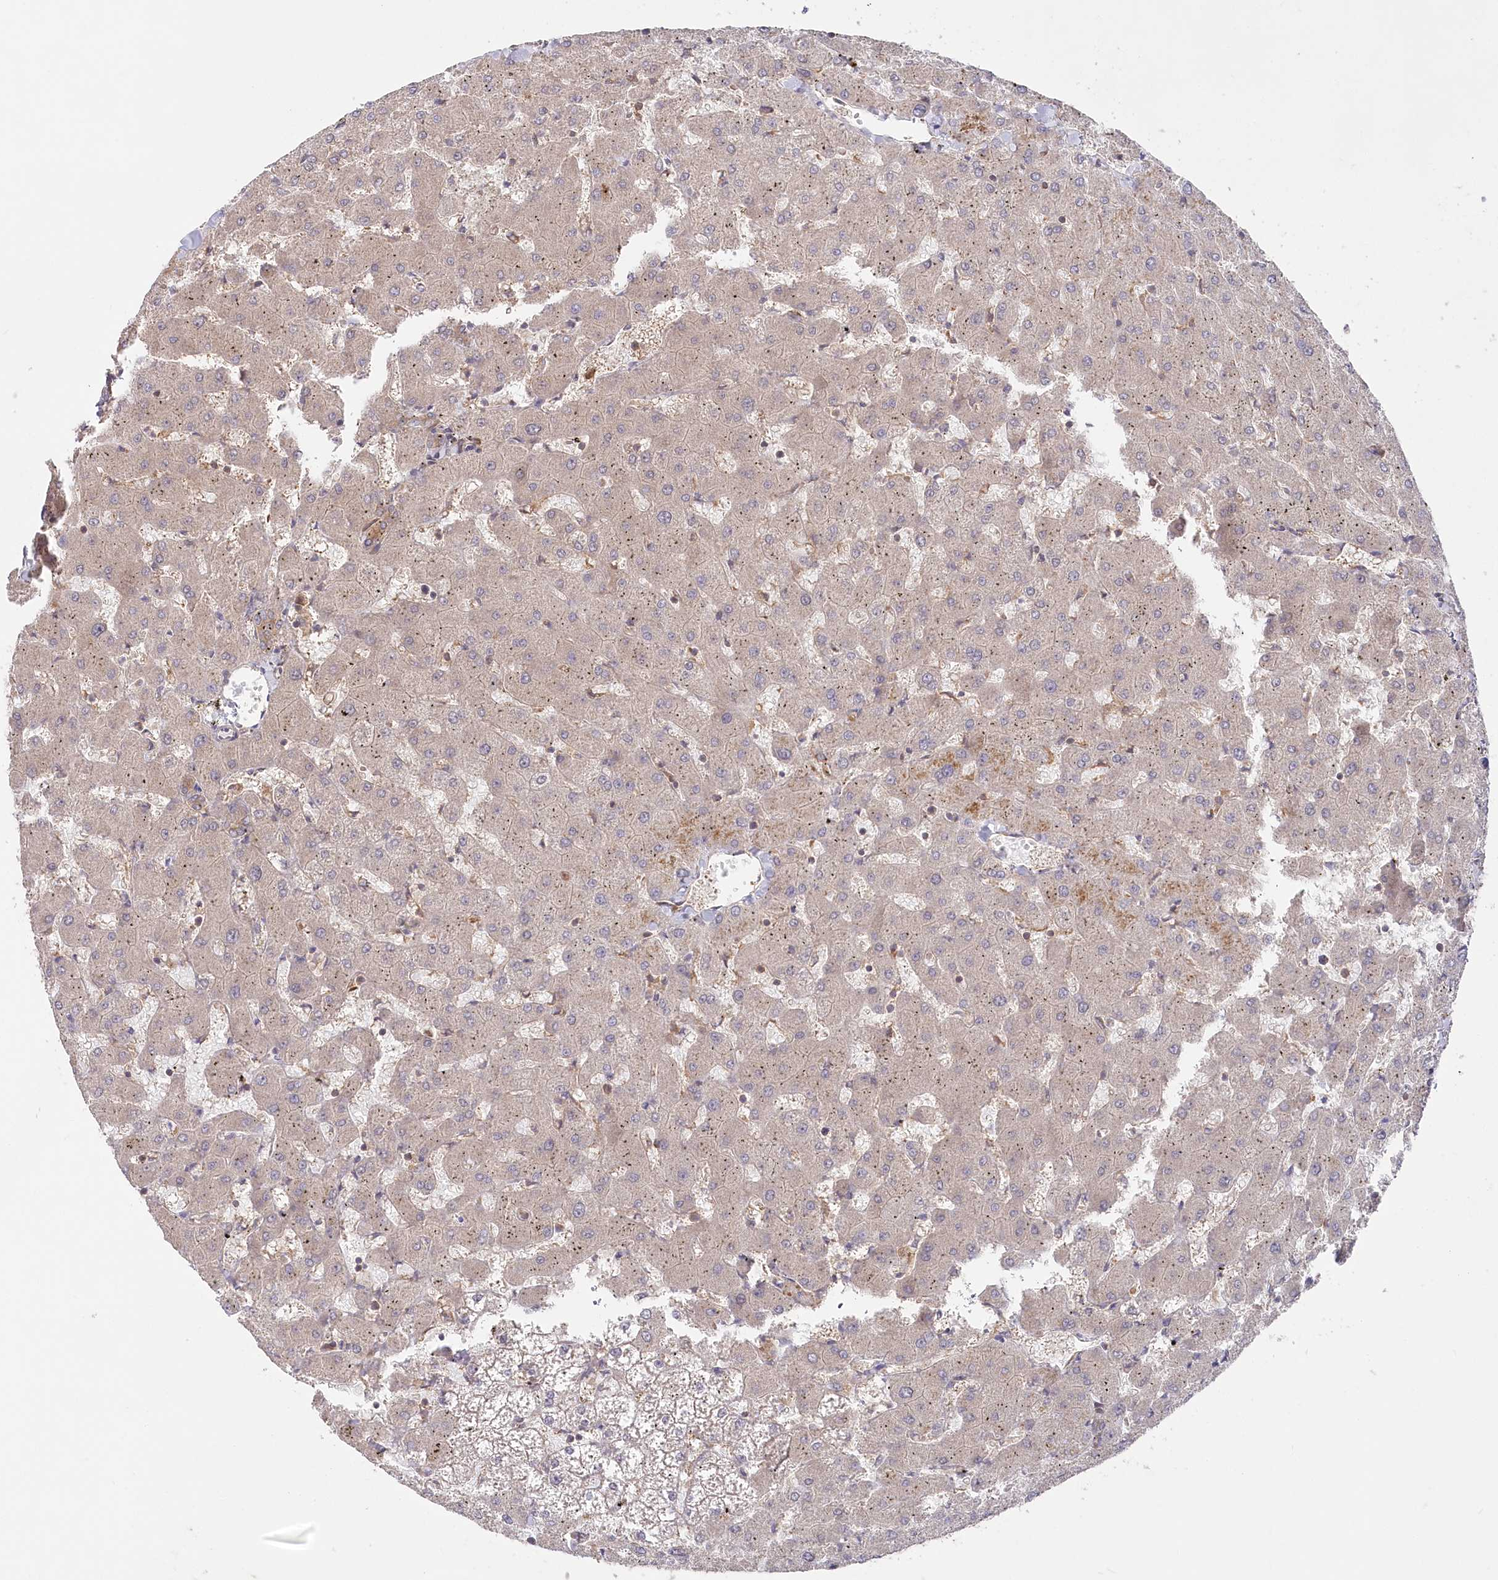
{"staining": {"intensity": "negative", "quantity": "none", "location": "none"}, "tissue": "liver", "cell_type": "Cholangiocytes", "image_type": "normal", "snomed": [{"axis": "morphology", "description": "Normal tissue, NOS"}, {"axis": "topography", "description": "Liver"}], "caption": "Immunohistochemistry (IHC) of benign human liver reveals no staining in cholangiocytes.", "gene": "PPP1R21", "patient": {"sex": "female", "age": 63}}